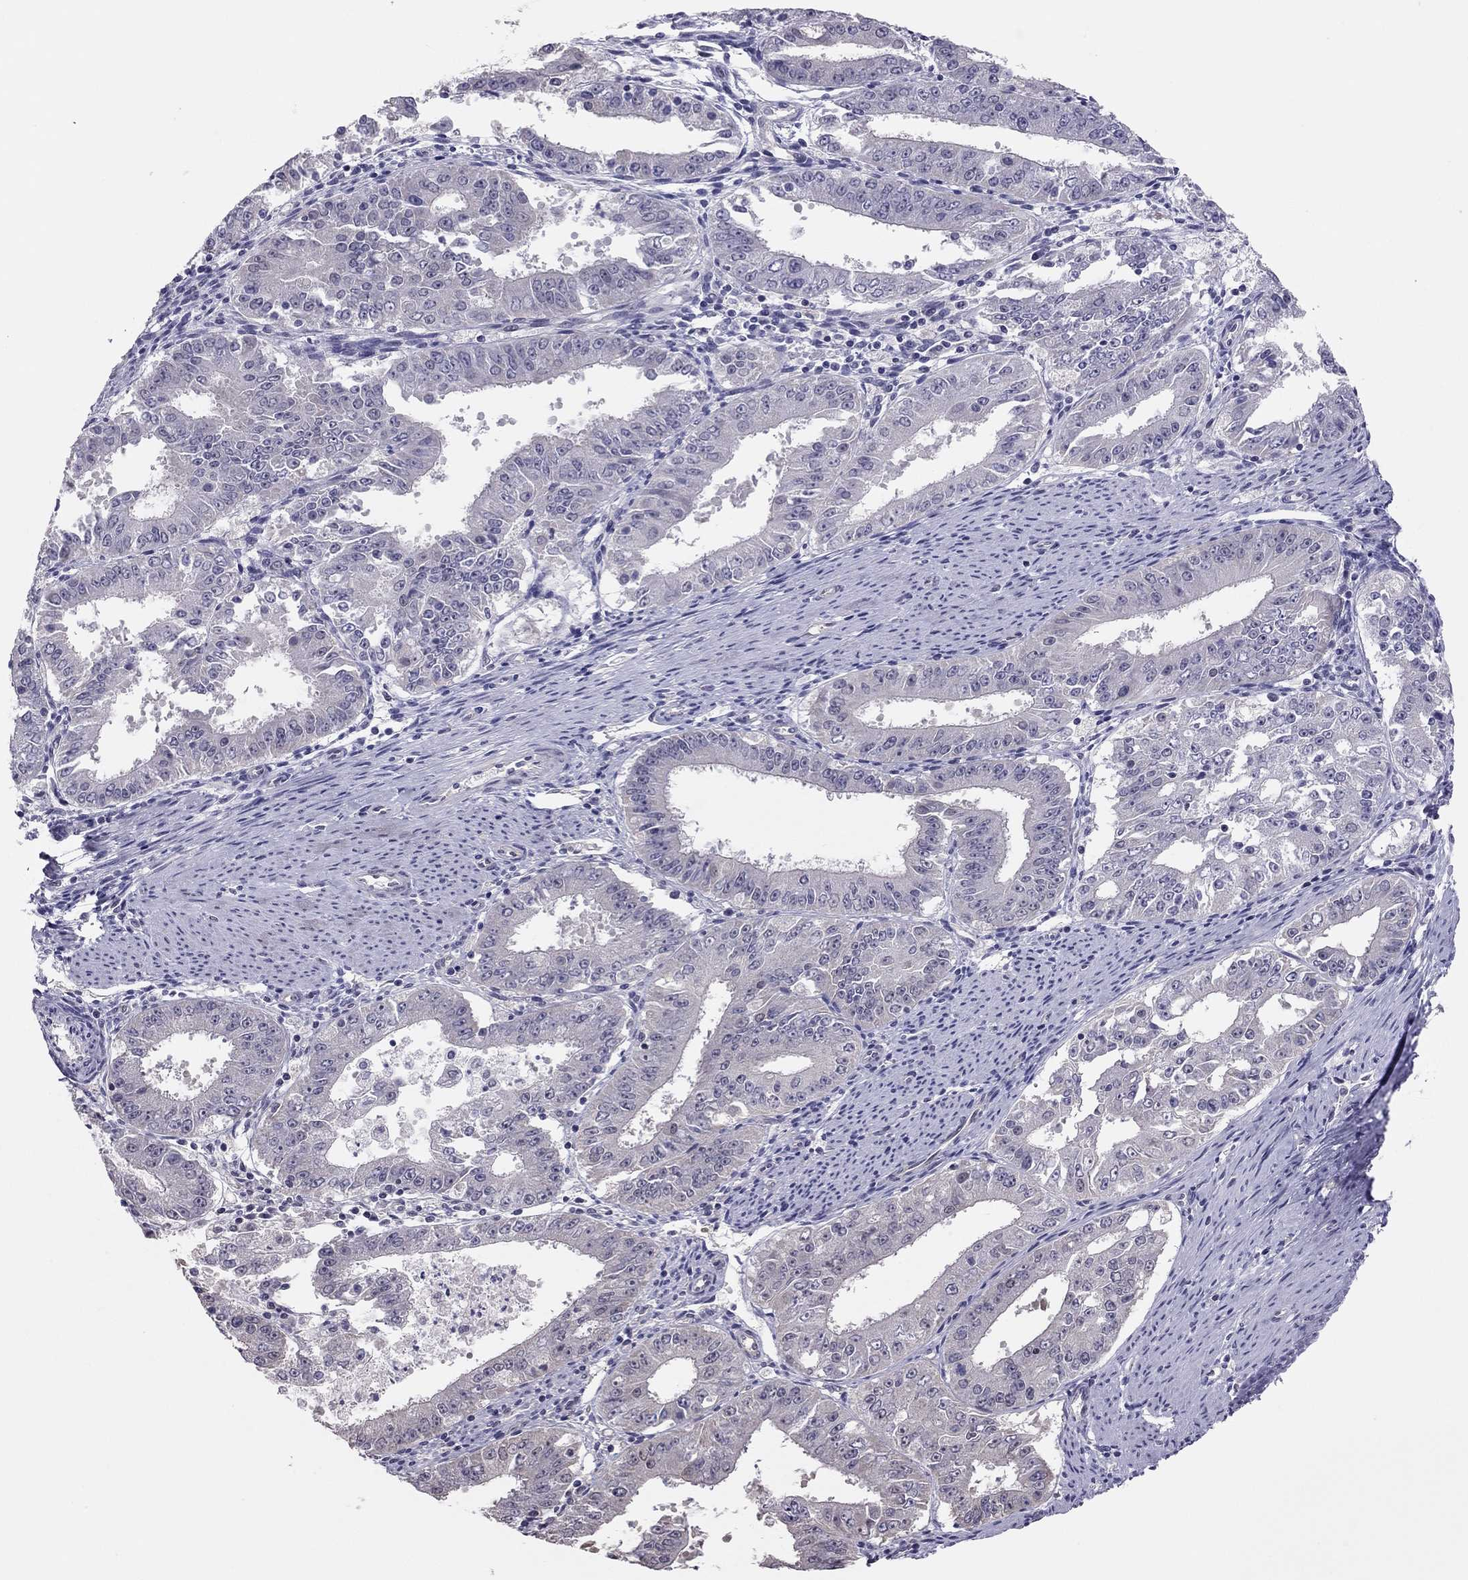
{"staining": {"intensity": "negative", "quantity": "none", "location": "none"}, "tissue": "ovarian cancer", "cell_type": "Tumor cells", "image_type": "cancer", "snomed": [{"axis": "morphology", "description": "Carcinoma, endometroid"}, {"axis": "topography", "description": "Ovary"}], "caption": "There is no significant positivity in tumor cells of ovarian cancer. The staining was performed using DAB to visualize the protein expression in brown, while the nuclei were stained in blue with hematoxylin (Magnification: 20x).", "gene": "HSF2BP", "patient": {"sex": "female", "age": 42}}